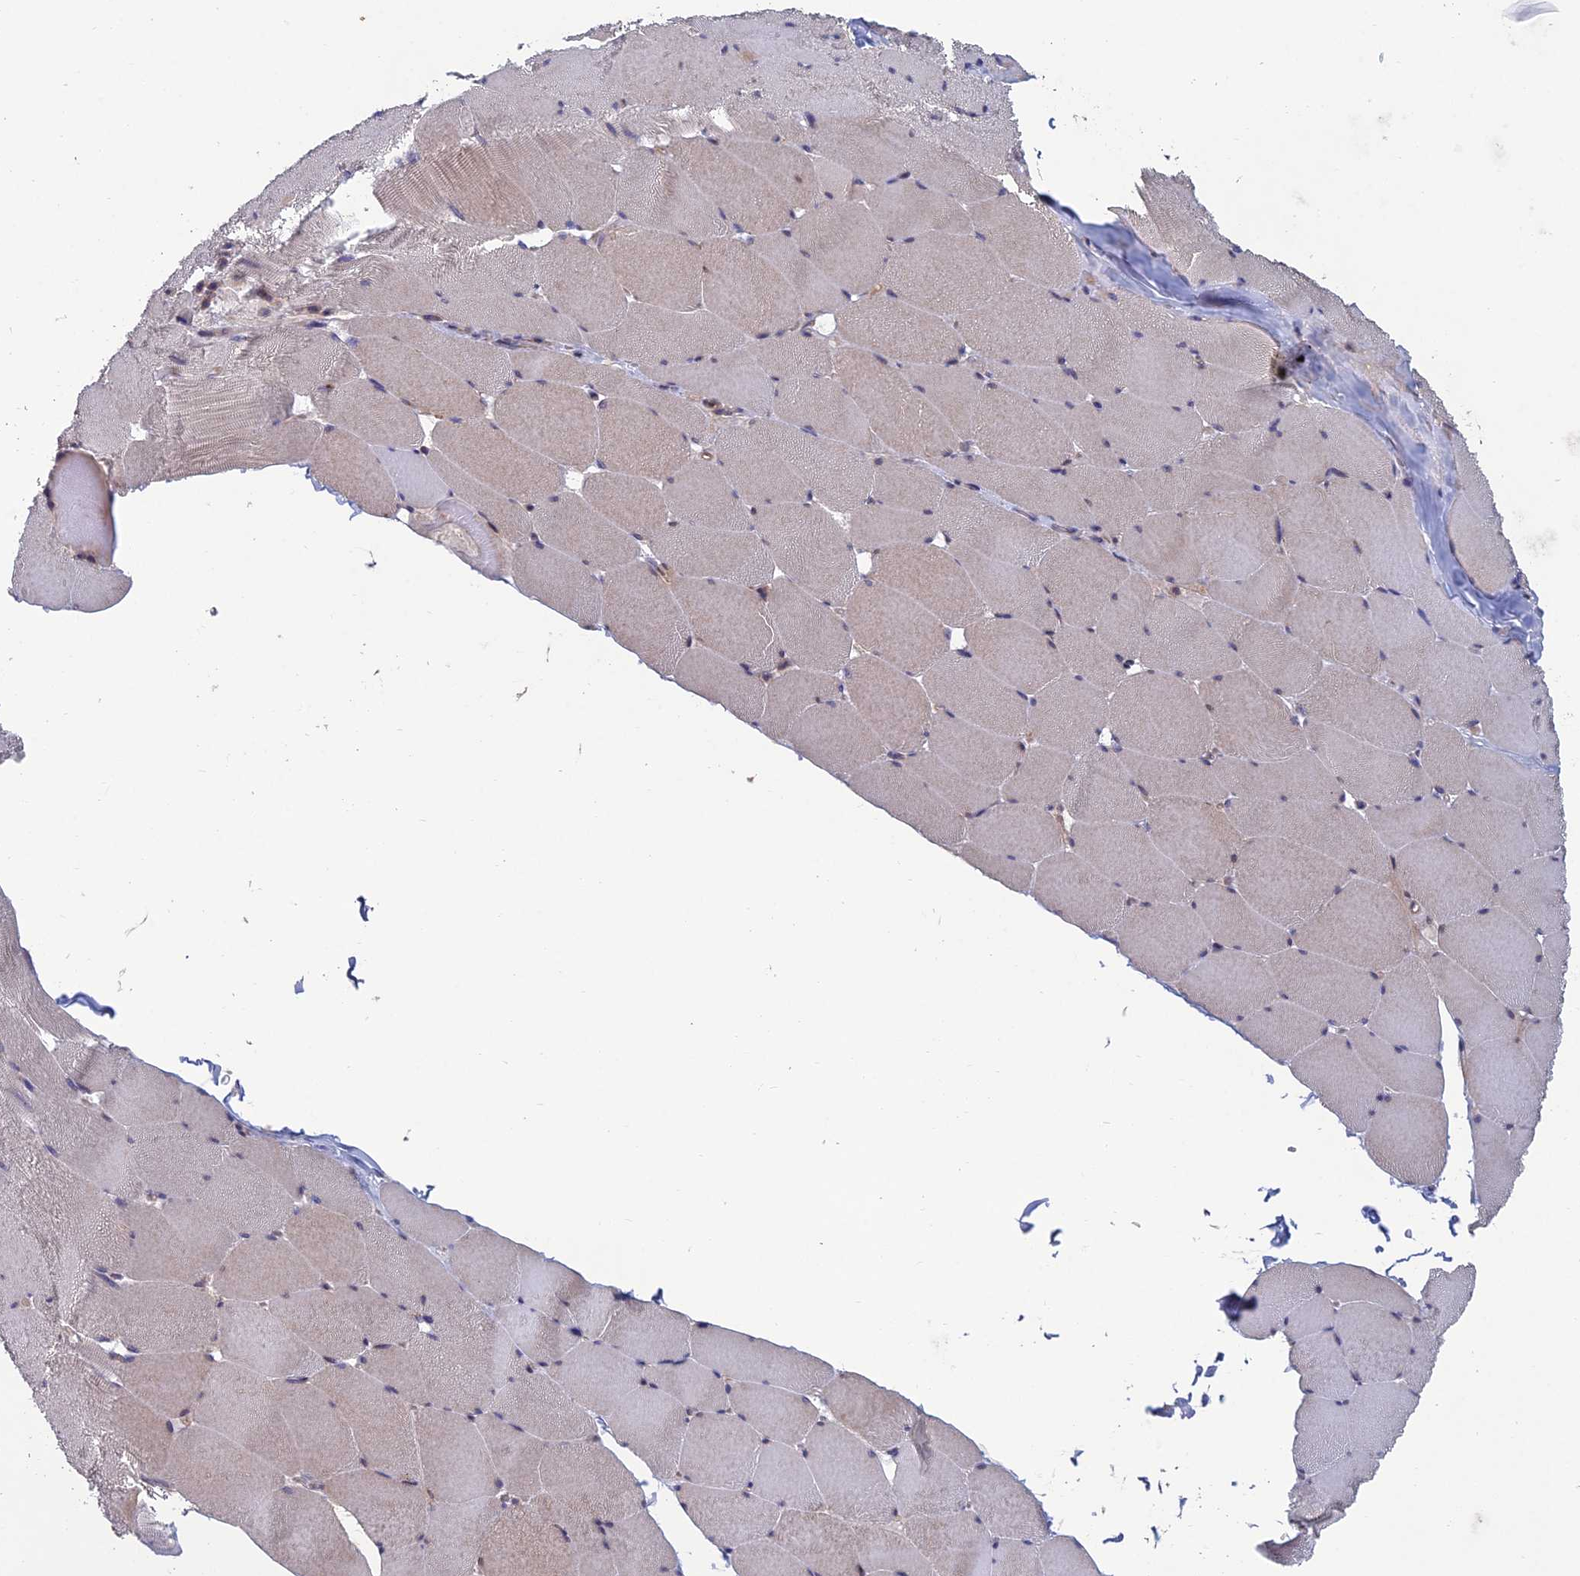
{"staining": {"intensity": "weak", "quantity": "<25%", "location": "cytoplasmic/membranous"}, "tissue": "skeletal muscle", "cell_type": "Myocytes", "image_type": "normal", "snomed": [{"axis": "morphology", "description": "Normal tissue, NOS"}, {"axis": "topography", "description": "Skeletal muscle"}], "caption": "The IHC micrograph has no significant staining in myocytes of skeletal muscle. (Brightfield microscopy of DAB IHC at high magnification).", "gene": "USP37", "patient": {"sex": "male", "age": 62}}